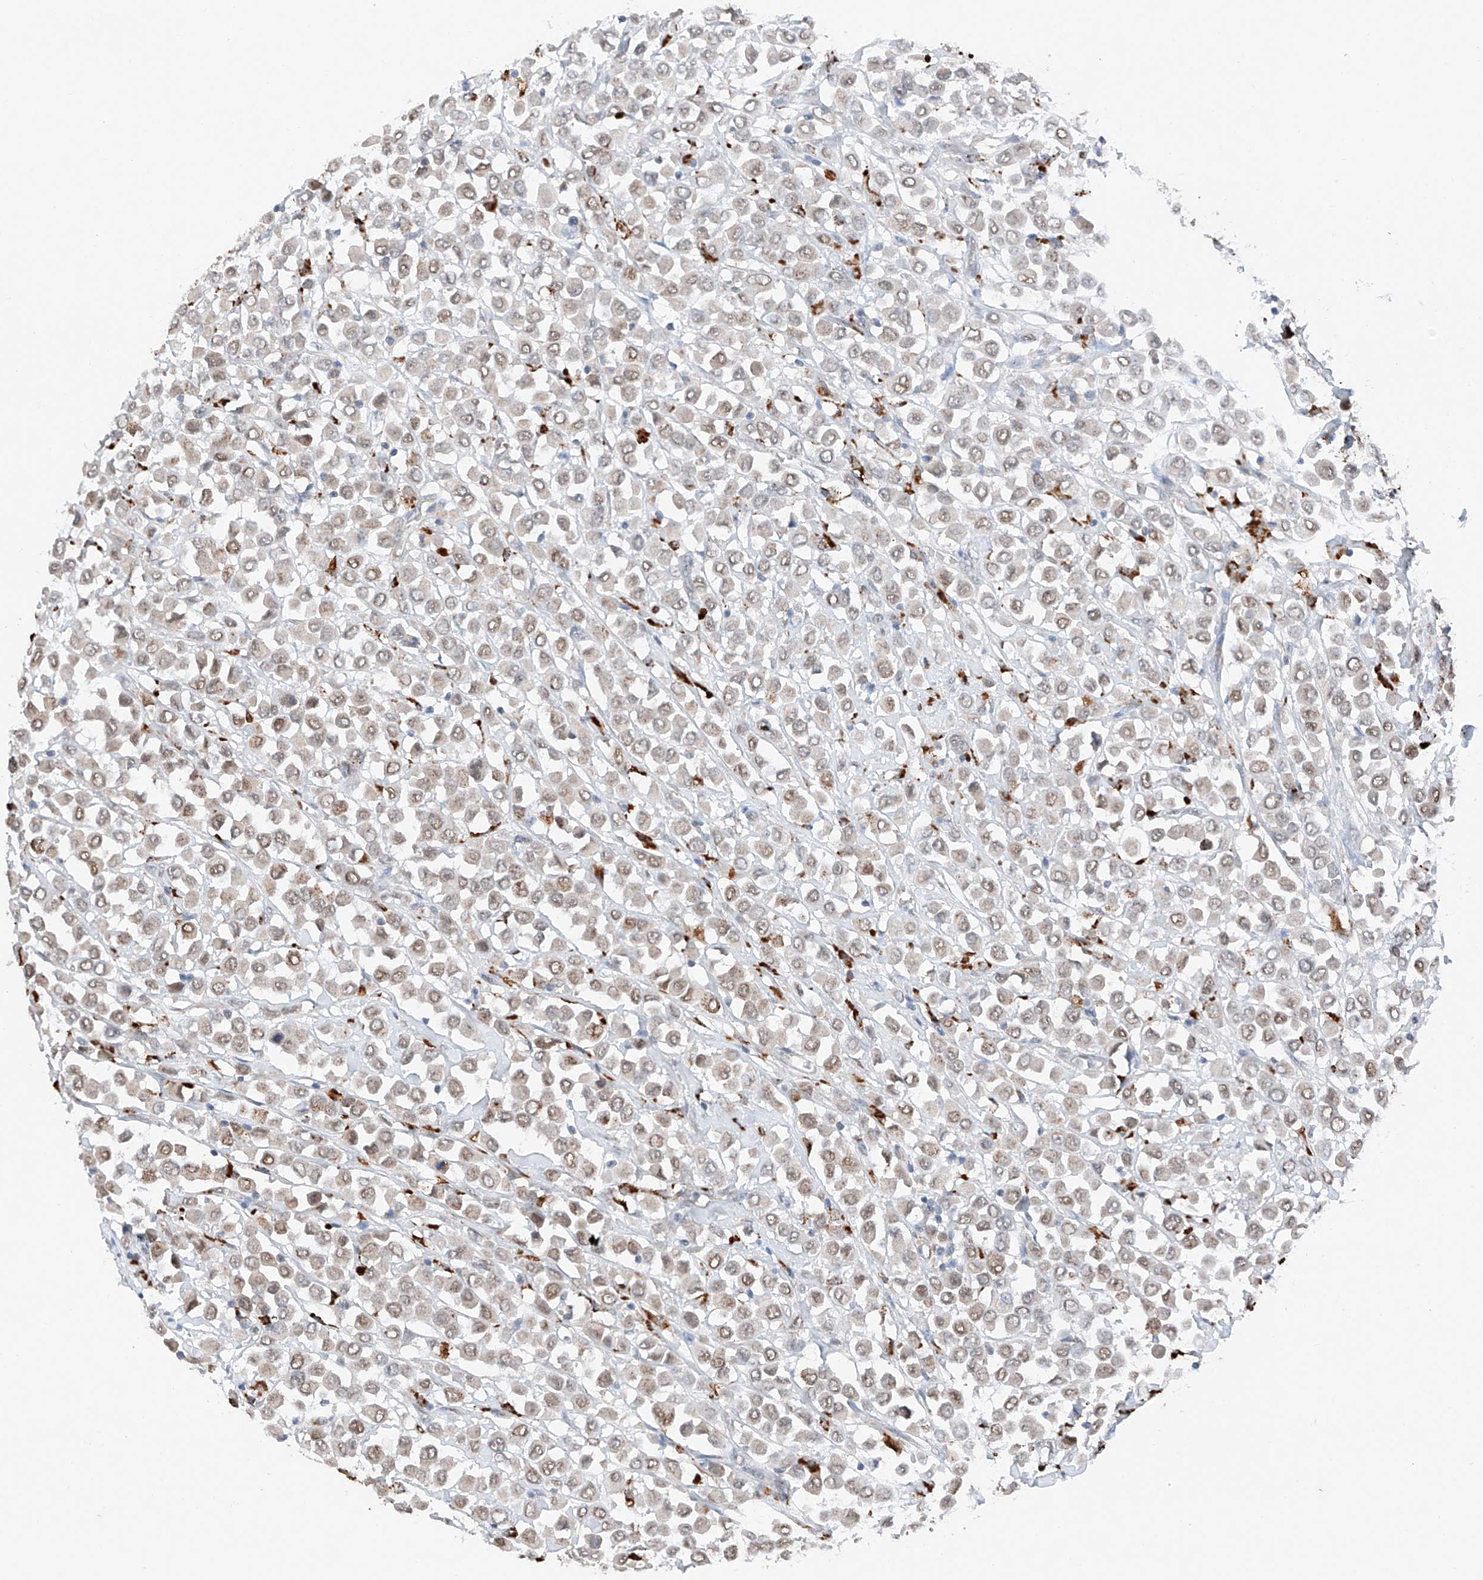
{"staining": {"intensity": "weak", "quantity": ">75%", "location": "nuclear"}, "tissue": "breast cancer", "cell_type": "Tumor cells", "image_type": "cancer", "snomed": [{"axis": "morphology", "description": "Duct carcinoma"}, {"axis": "topography", "description": "Breast"}], "caption": "Human breast cancer stained with a protein marker reveals weak staining in tumor cells.", "gene": "TBX4", "patient": {"sex": "female", "age": 61}}